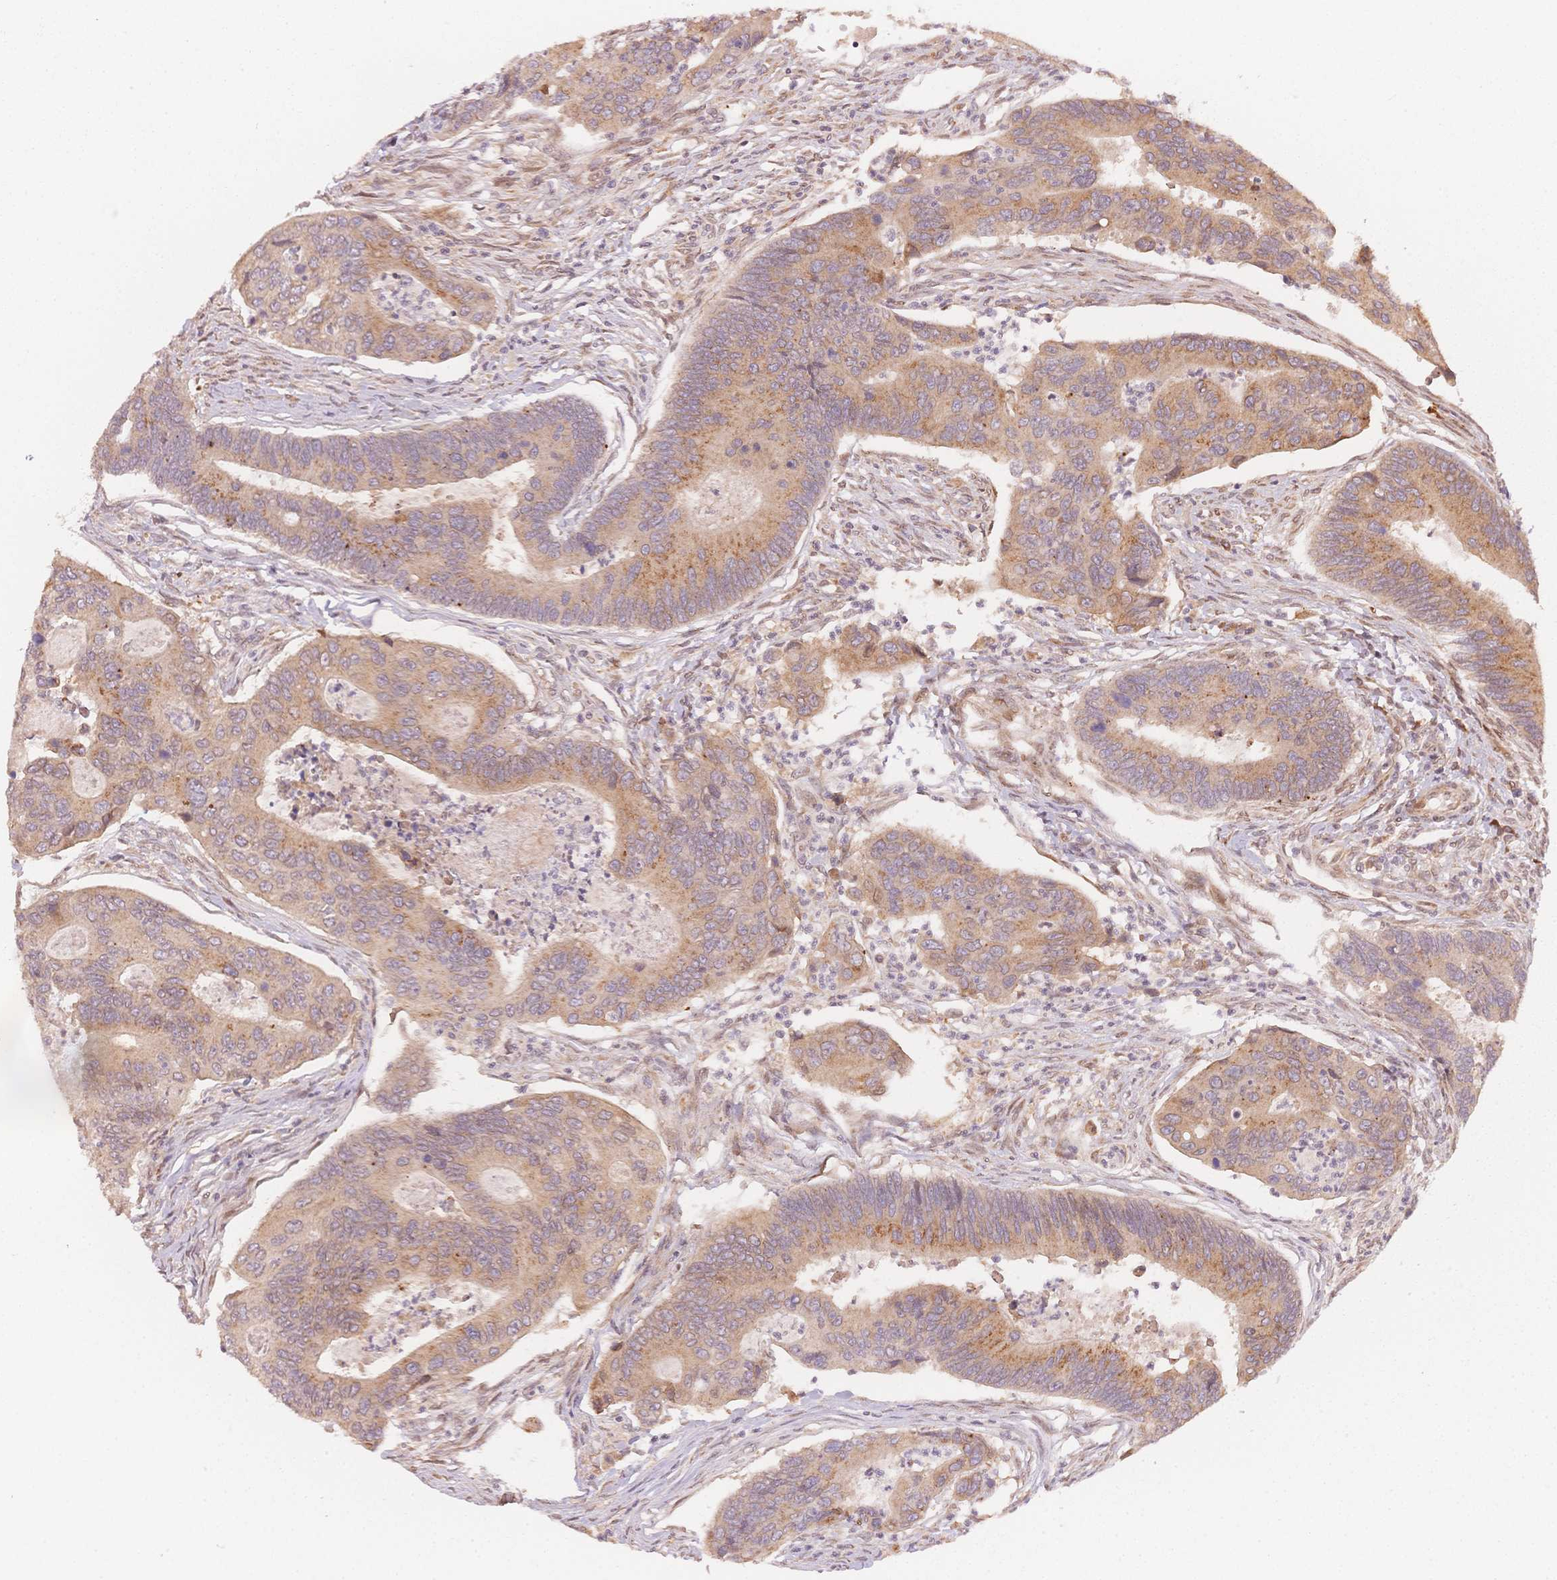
{"staining": {"intensity": "moderate", "quantity": ">75%", "location": "cytoplasmic/membranous"}, "tissue": "colorectal cancer", "cell_type": "Tumor cells", "image_type": "cancer", "snomed": [{"axis": "morphology", "description": "Adenocarcinoma, NOS"}, {"axis": "topography", "description": "Colon"}], "caption": "Adenocarcinoma (colorectal) stained for a protein (brown) displays moderate cytoplasmic/membranous positive staining in about >75% of tumor cells.", "gene": "STK39", "patient": {"sex": "female", "age": 67}}